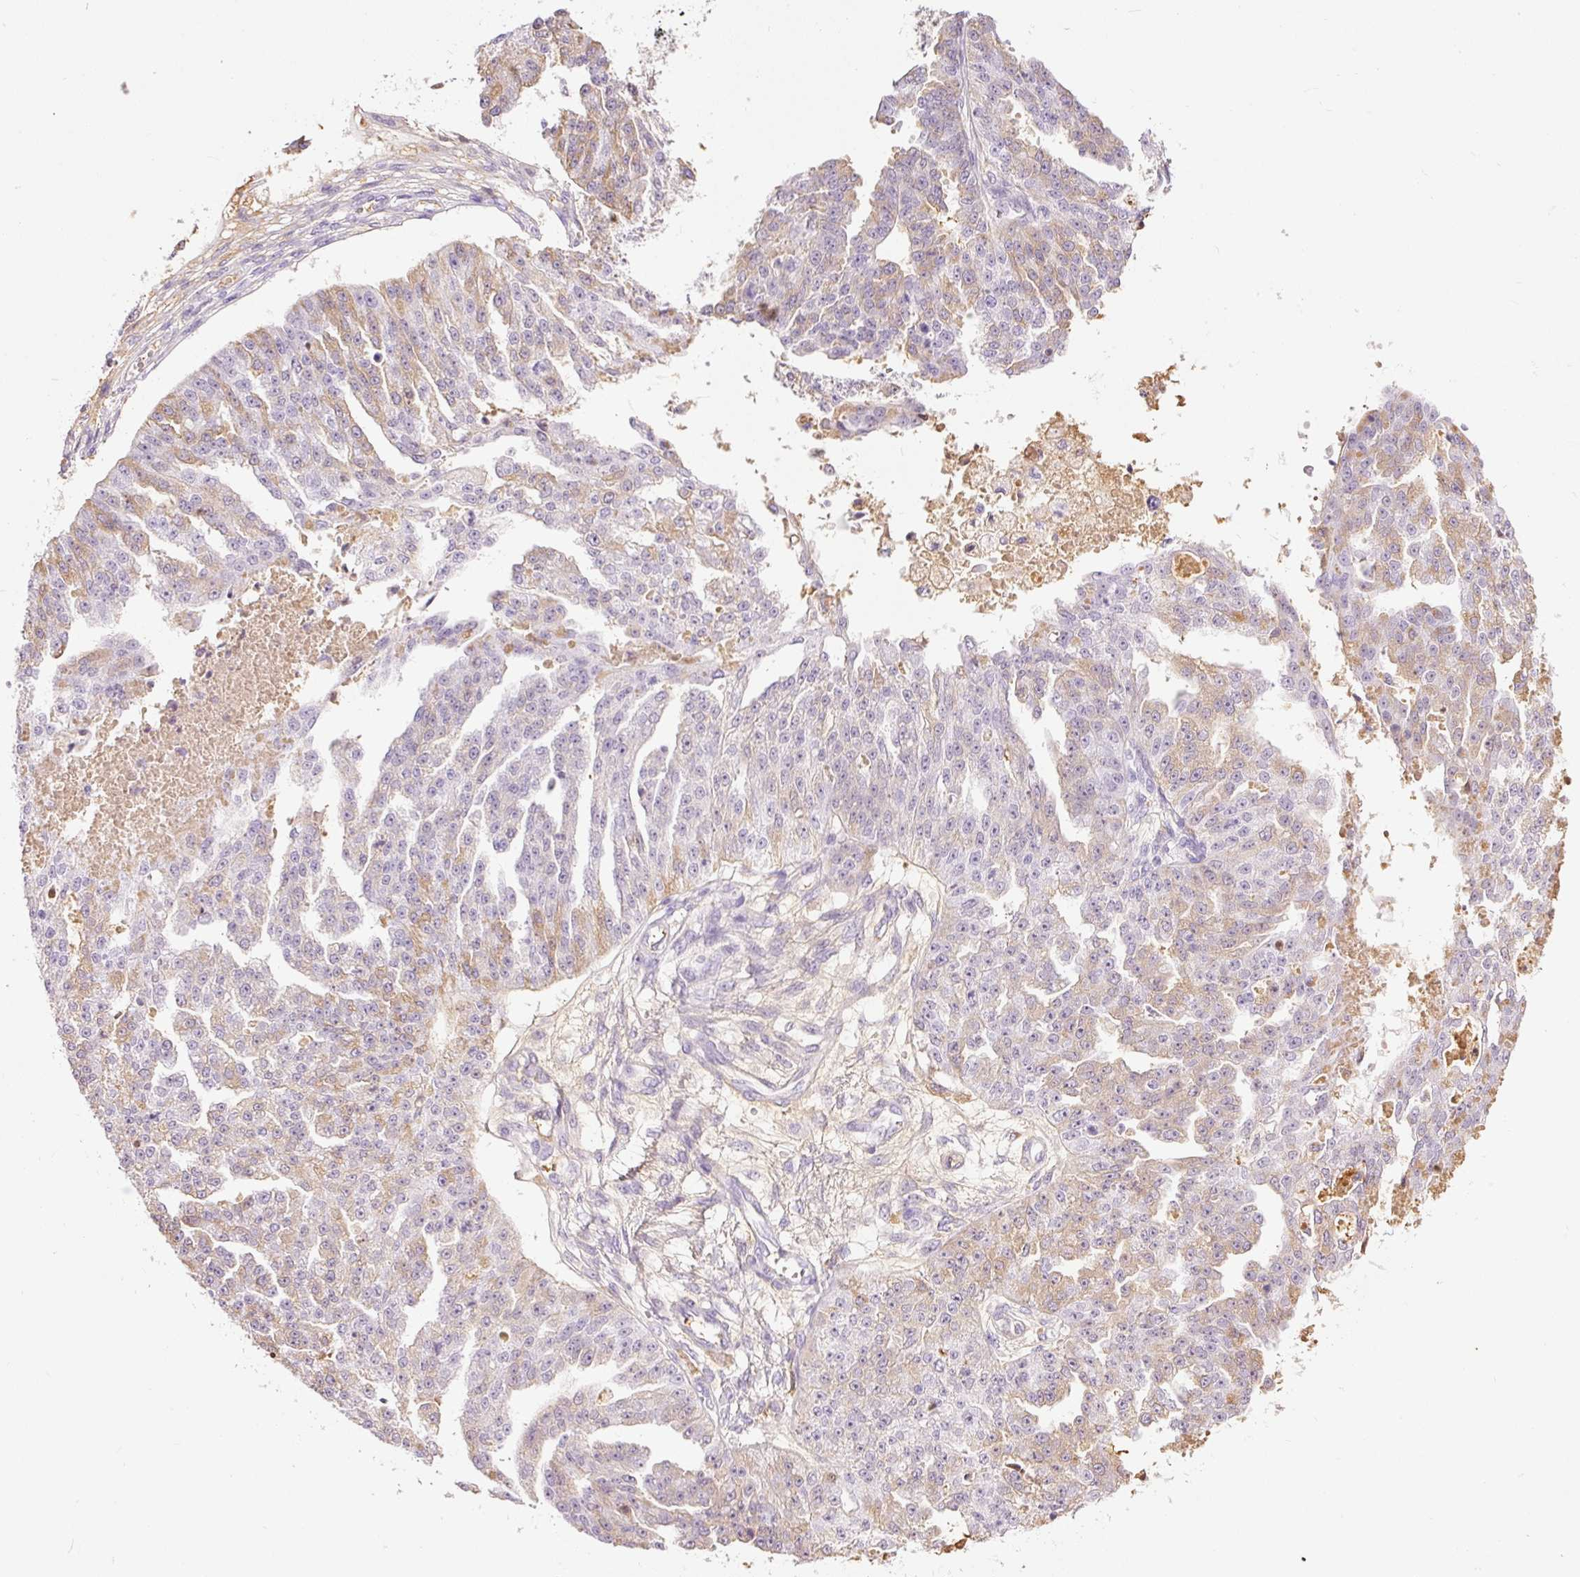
{"staining": {"intensity": "weak", "quantity": "25%-75%", "location": "cytoplasmic/membranous"}, "tissue": "ovarian cancer", "cell_type": "Tumor cells", "image_type": "cancer", "snomed": [{"axis": "morphology", "description": "Cystadenocarcinoma, serous, NOS"}, {"axis": "topography", "description": "Ovary"}], "caption": "DAB immunohistochemical staining of ovarian serous cystadenocarcinoma demonstrates weak cytoplasmic/membranous protein expression in approximately 25%-75% of tumor cells. (IHC, brightfield microscopy, high magnification).", "gene": "PRPF38B", "patient": {"sex": "female", "age": 58}}